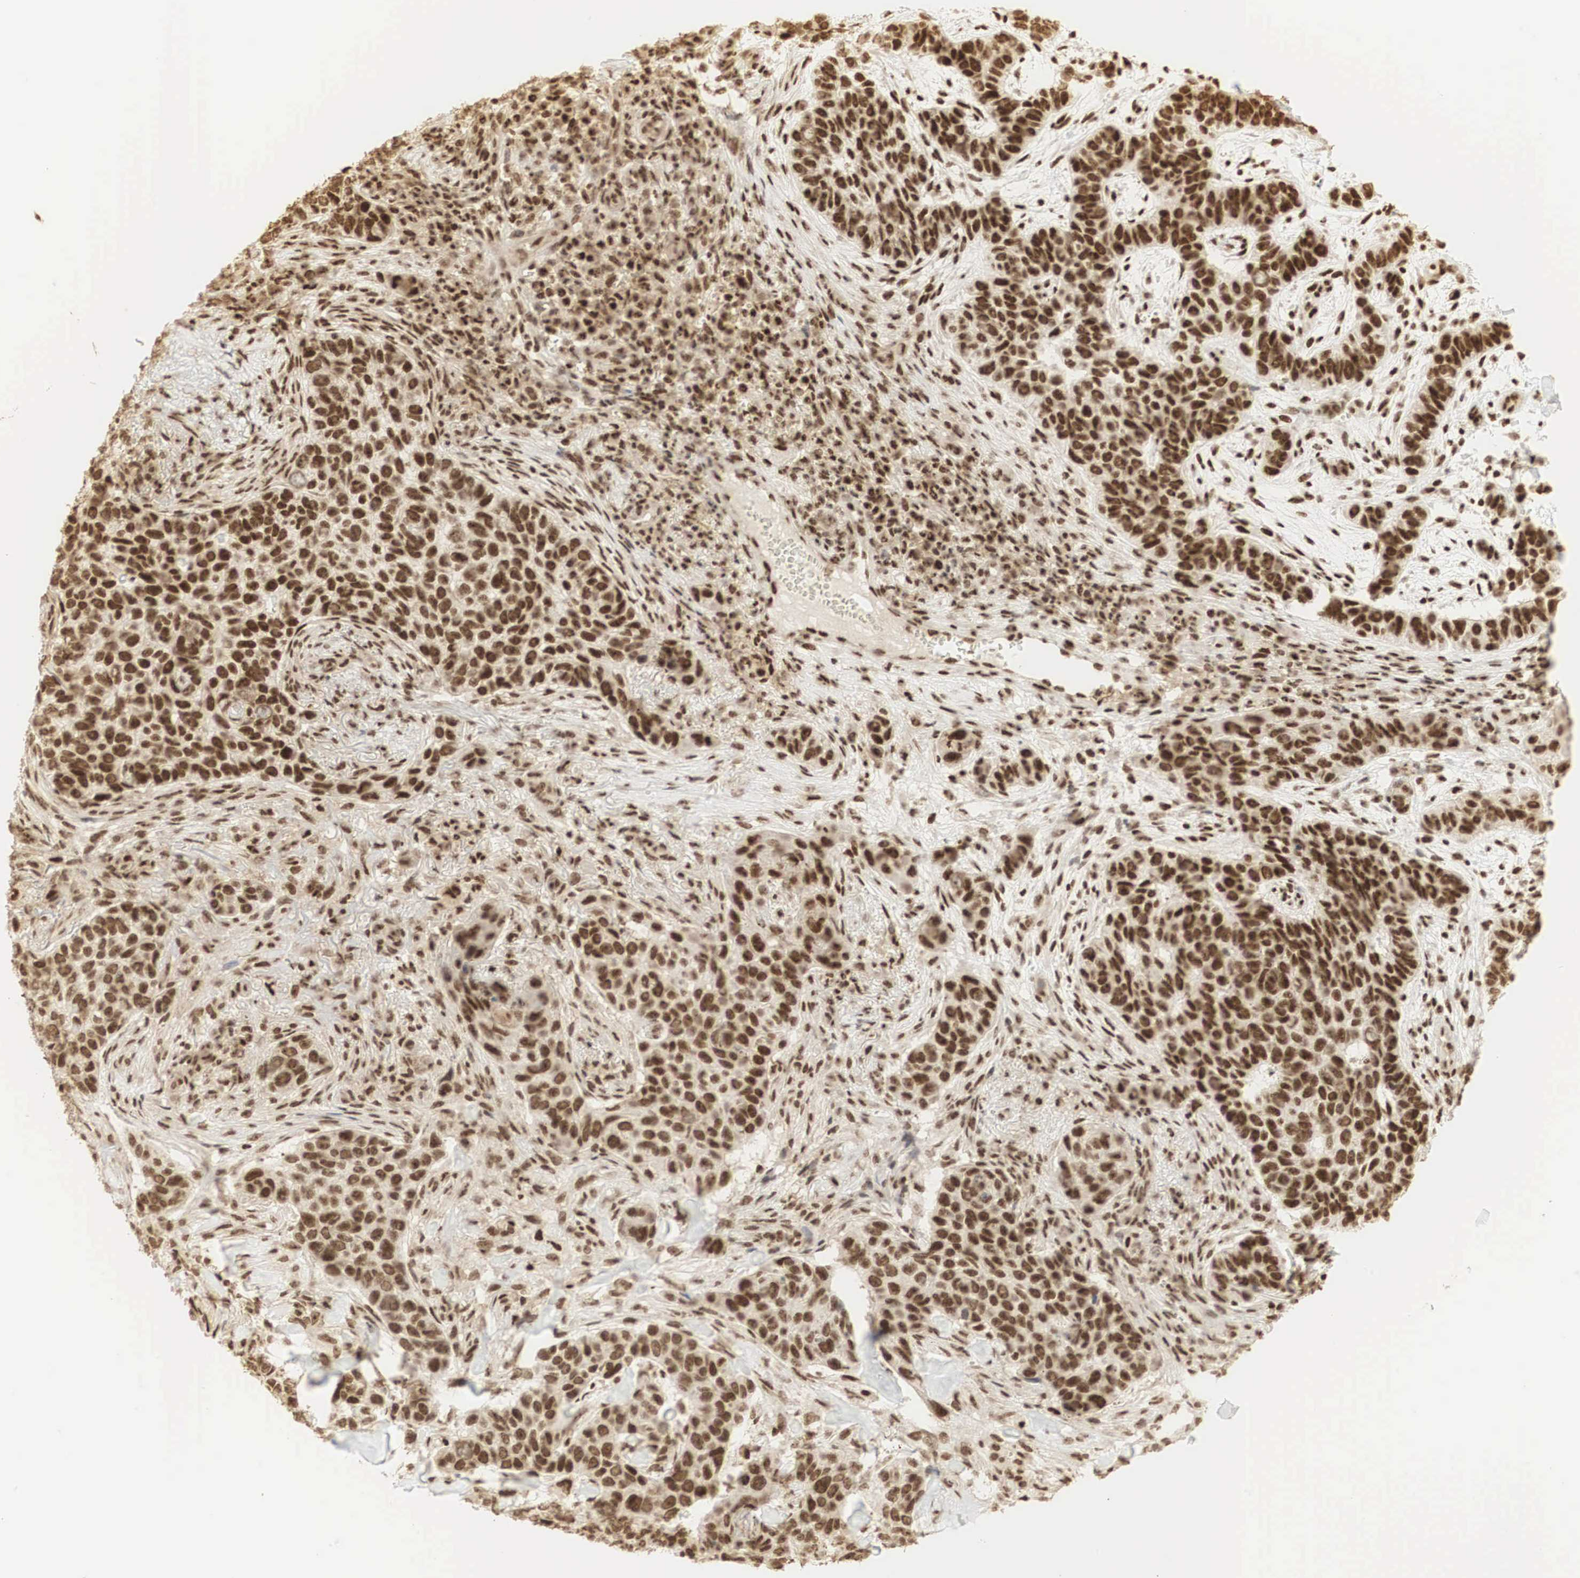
{"staining": {"intensity": "strong", "quantity": ">75%", "location": "nuclear"}, "tissue": "skin cancer", "cell_type": "Tumor cells", "image_type": "cancer", "snomed": [{"axis": "morphology", "description": "Normal tissue, NOS"}, {"axis": "morphology", "description": "Basal cell carcinoma"}, {"axis": "topography", "description": "Skin"}], "caption": "A micrograph showing strong nuclear expression in approximately >75% of tumor cells in skin cancer (basal cell carcinoma), as visualized by brown immunohistochemical staining.", "gene": "RNF113A", "patient": {"sex": "male", "age": 81}}